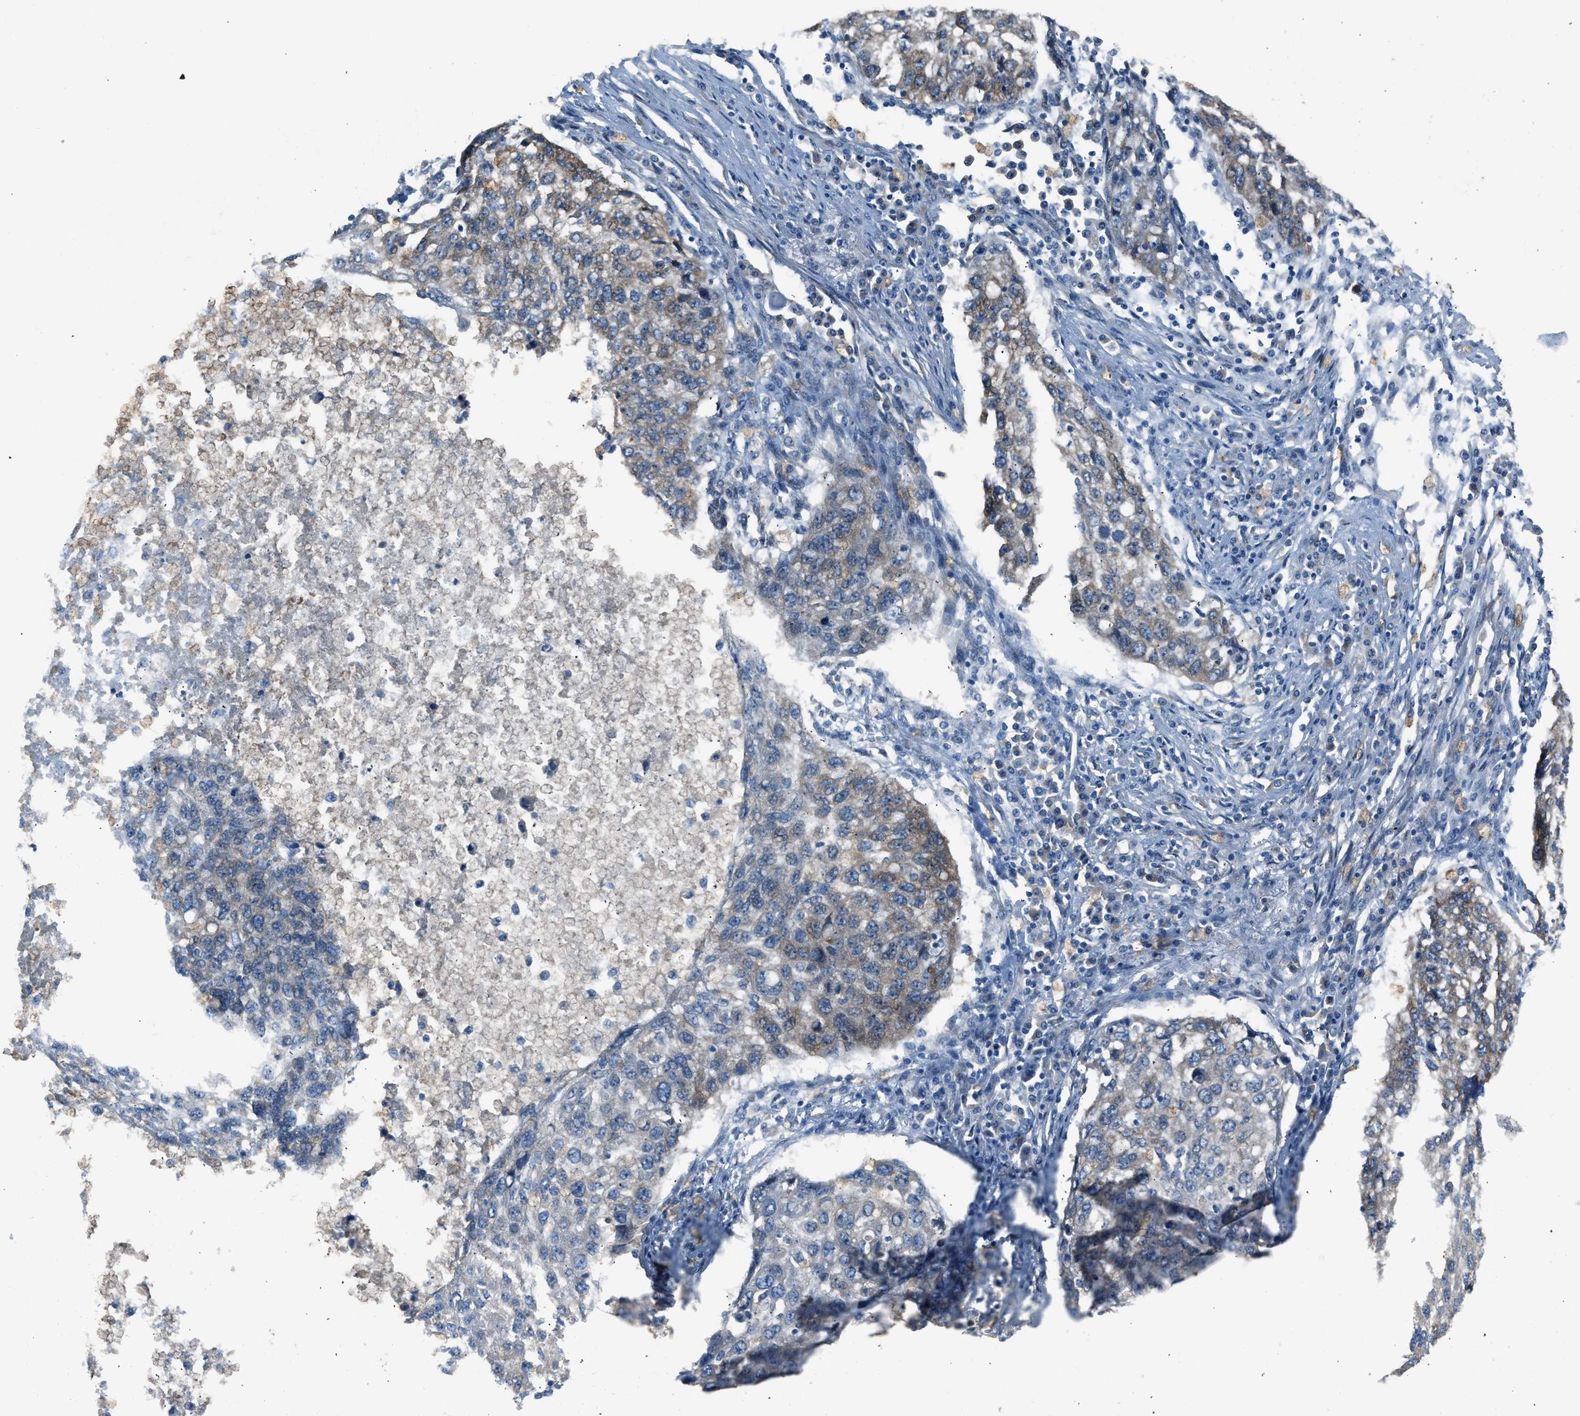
{"staining": {"intensity": "weak", "quantity": "25%-75%", "location": "cytoplasmic/membranous"}, "tissue": "lung cancer", "cell_type": "Tumor cells", "image_type": "cancer", "snomed": [{"axis": "morphology", "description": "Squamous cell carcinoma, NOS"}, {"axis": "topography", "description": "Lung"}], "caption": "Protein staining of lung cancer tissue displays weak cytoplasmic/membranous staining in approximately 25%-75% of tumor cells. Using DAB (brown) and hematoxylin (blue) stains, captured at high magnification using brightfield microscopy.", "gene": "RNF41", "patient": {"sex": "female", "age": 63}}